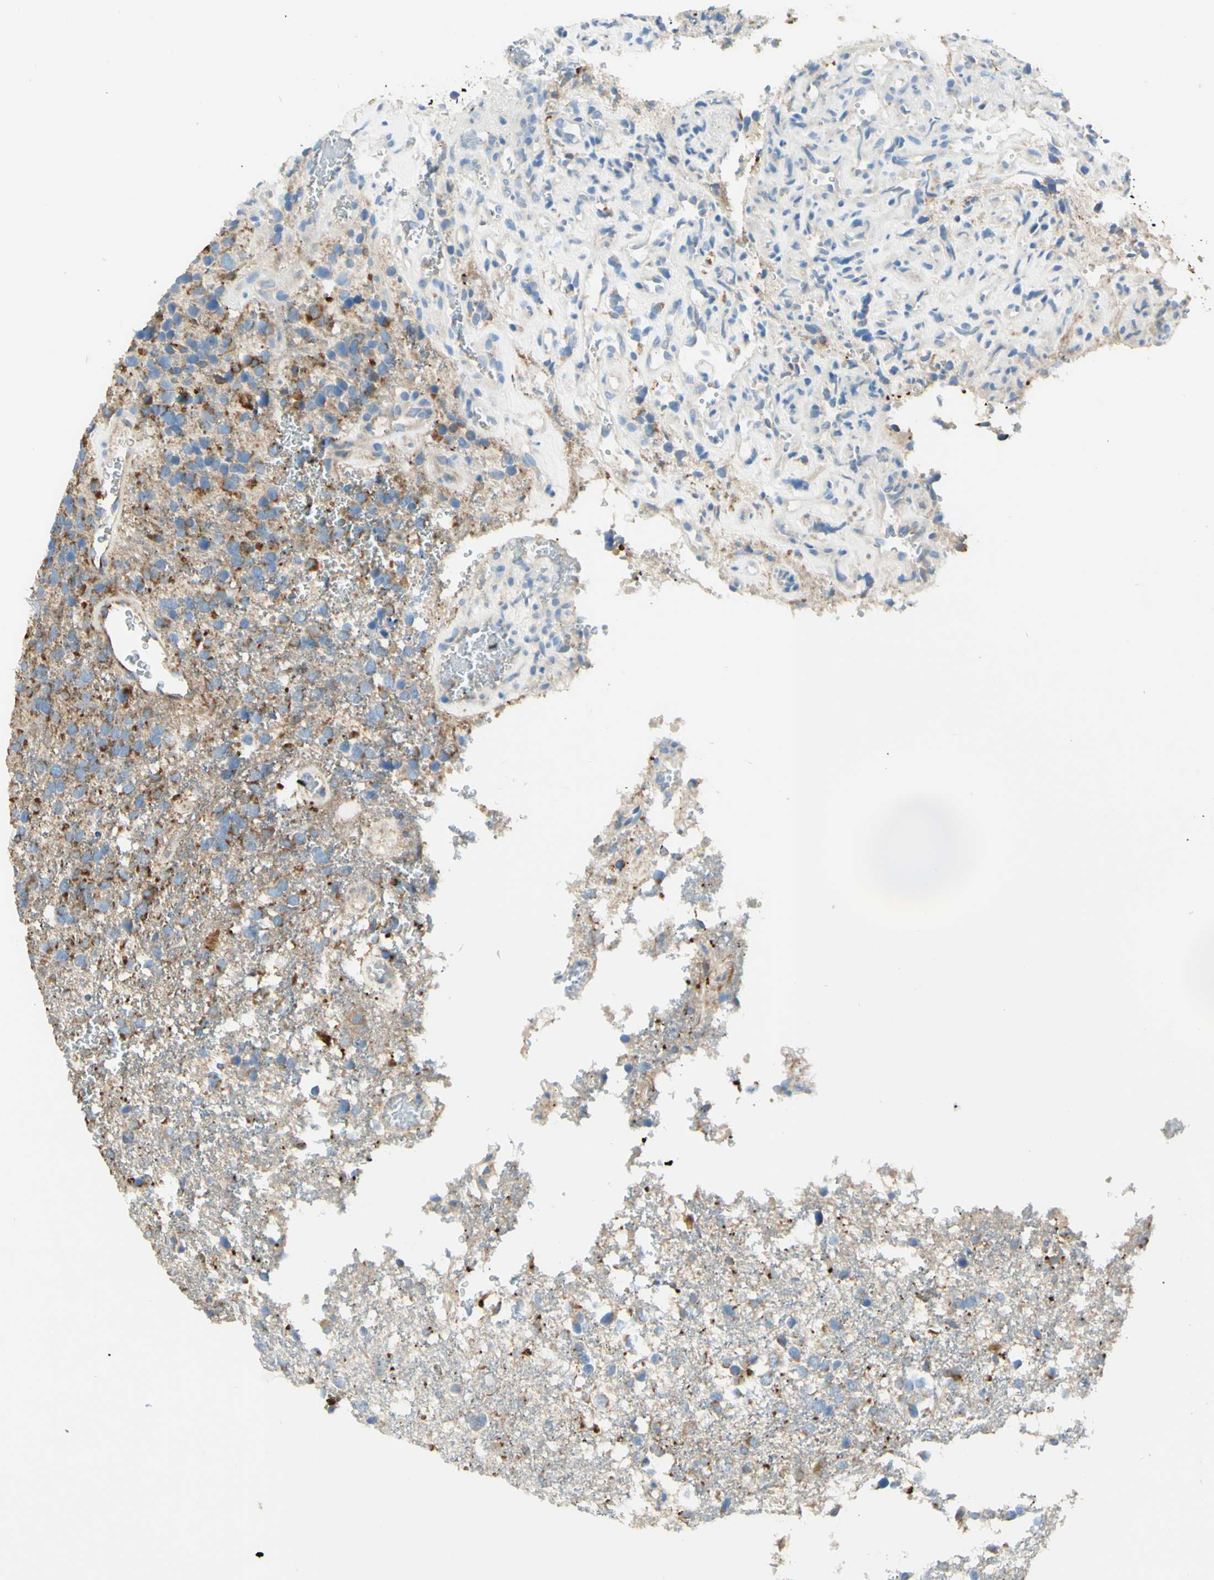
{"staining": {"intensity": "moderate", "quantity": "25%-75%", "location": "cytoplasmic/membranous"}, "tissue": "glioma", "cell_type": "Tumor cells", "image_type": "cancer", "snomed": [{"axis": "morphology", "description": "Glioma, malignant, High grade"}, {"axis": "topography", "description": "Brain"}], "caption": "Immunohistochemical staining of human glioma demonstrates moderate cytoplasmic/membranous protein expression in about 25%-75% of tumor cells. (brown staining indicates protein expression, while blue staining denotes nuclei).", "gene": "ARMC10", "patient": {"sex": "female", "age": 58}}